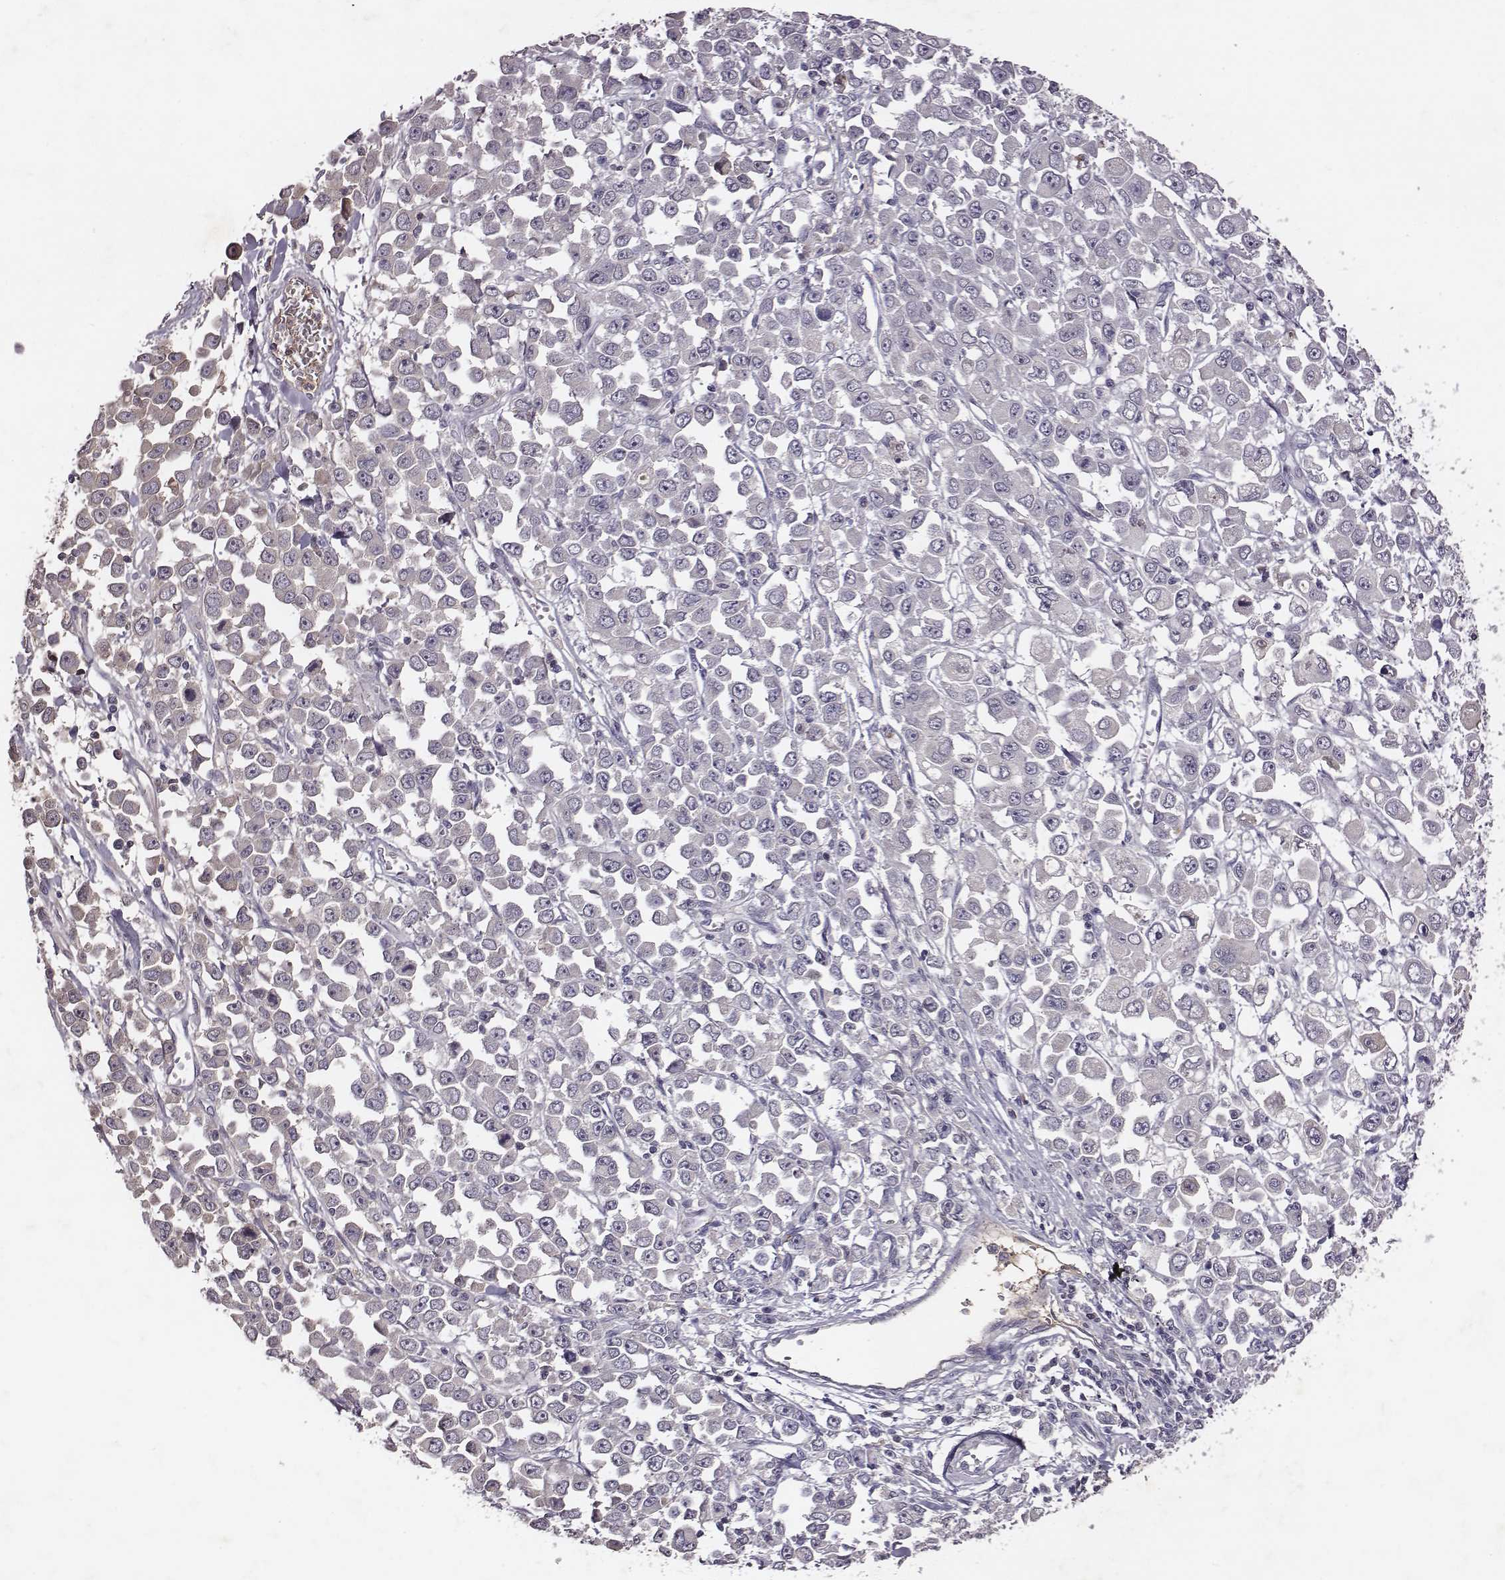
{"staining": {"intensity": "negative", "quantity": "none", "location": "none"}, "tissue": "stomach cancer", "cell_type": "Tumor cells", "image_type": "cancer", "snomed": [{"axis": "morphology", "description": "Adenocarcinoma, NOS"}, {"axis": "topography", "description": "Stomach, upper"}], "caption": "Photomicrograph shows no significant protein positivity in tumor cells of stomach adenocarcinoma.", "gene": "SLC22A6", "patient": {"sex": "male", "age": 70}}